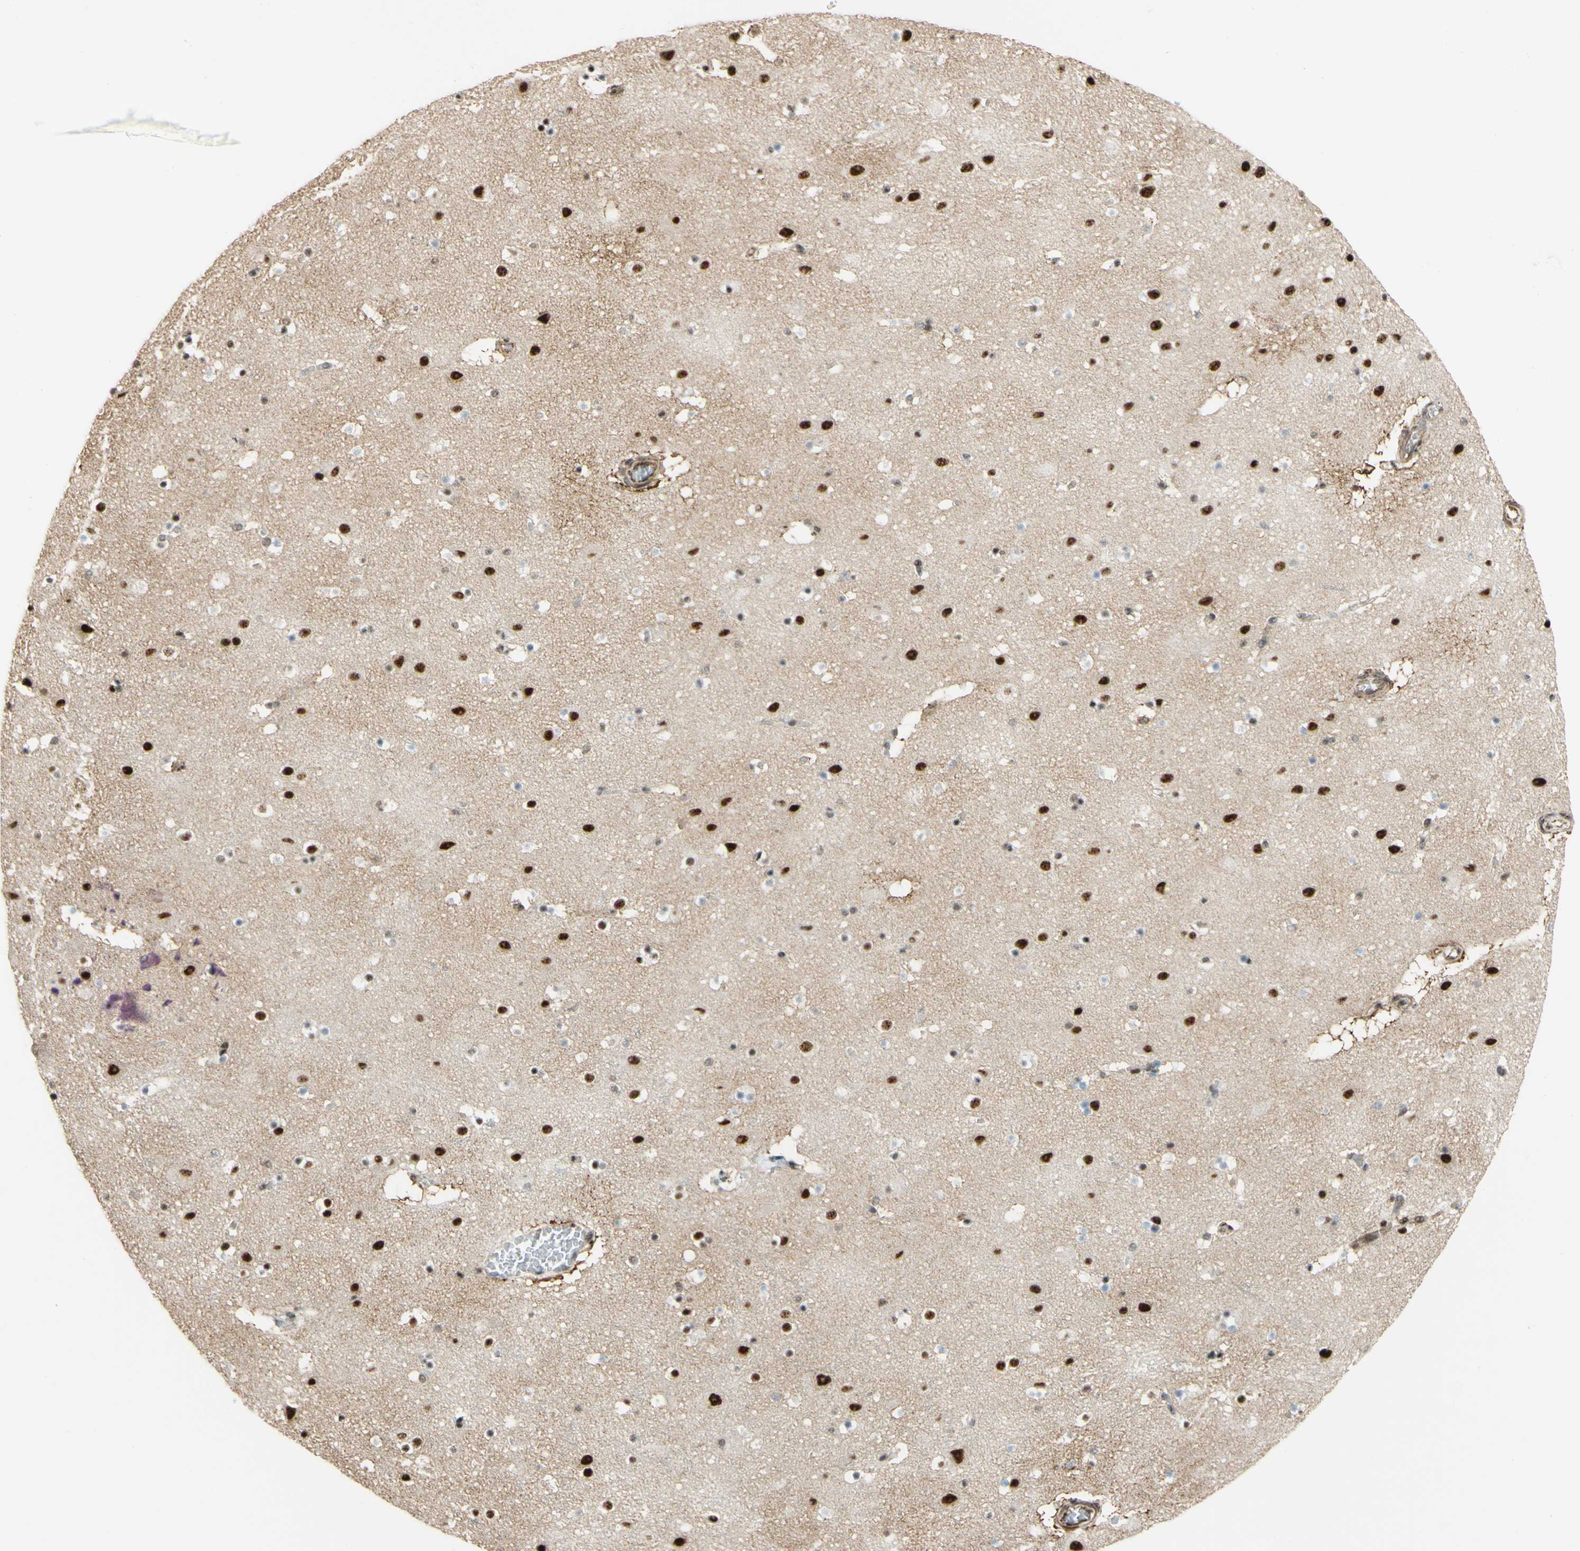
{"staining": {"intensity": "moderate", "quantity": "<25%", "location": "cytoplasmic/membranous,nuclear"}, "tissue": "cerebral cortex", "cell_type": "Endothelial cells", "image_type": "normal", "snomed": [{"axis": "morphology", "description": "Normal tissue, NOS"}, {"axis": "topography", "description": "Cerebral cortex"}], "caption": "Unremarkable cerebral cortex reveals moderate cytoplasmic/membranous,nuclear staining in about <25% of endothelial cells.", "gene": "SAP18", "patient": {"sex": "male", "age": 45}}